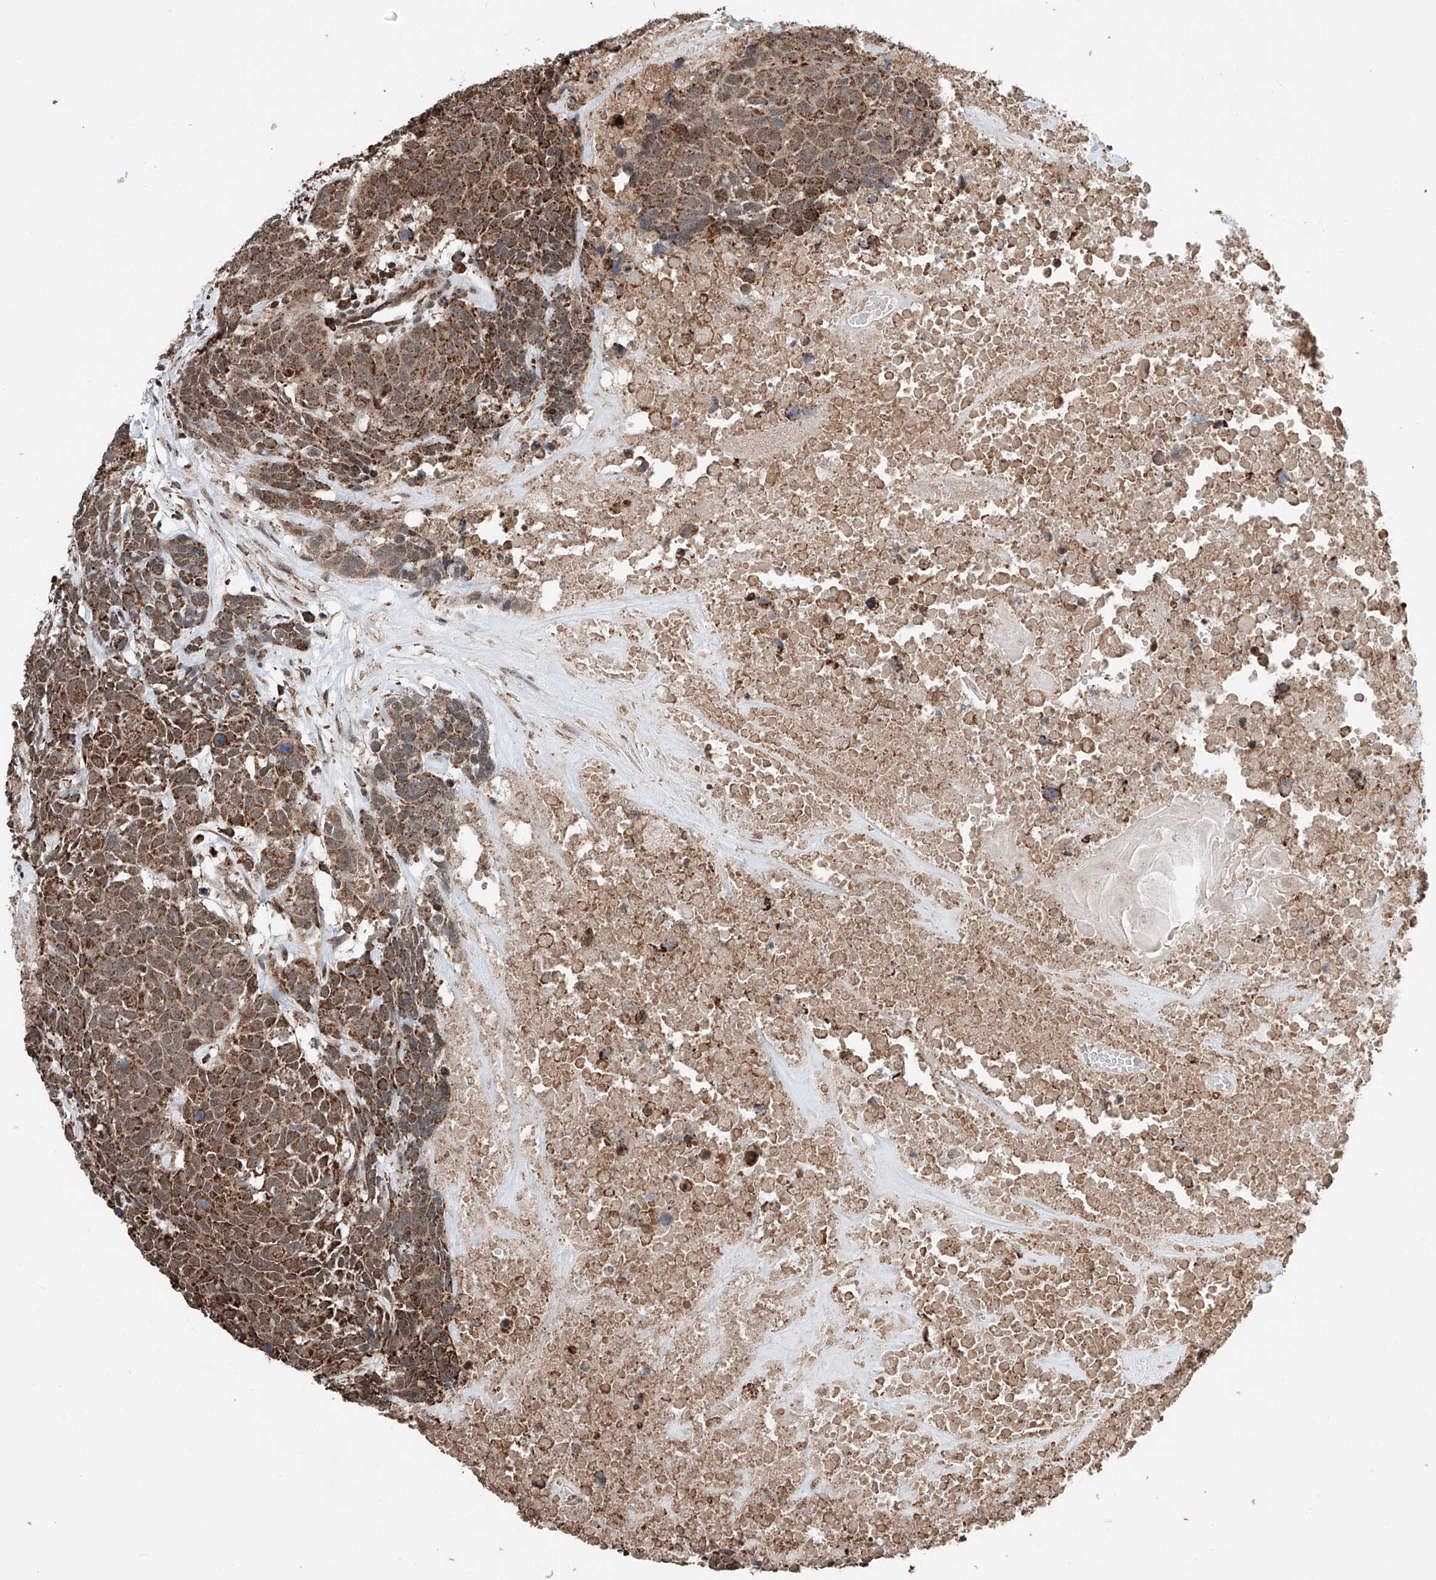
{"staining": {"intensity": "strong", "quantity": ">75%", "location": "cytoplasmic/membranous"}, "tissue": "head and neck cancer", "cell_type": "Tumor cells", "image_type": "cancer", "snomed": [{"axis": "morphology", "description": "Squamous cell carcinoma, NOS"}, {"axis": "topography", "description": "Head-Neck"}], "caption": "Approximately >75% of tumor cells in head and neck cancer (squamous cell carcinoma) display strong cytoplasmic/membranous protein staining as visualized by brown immunohistochemical staining.", "gene": "ZNF445", "patient": {"sex": "male", "age": 66}}